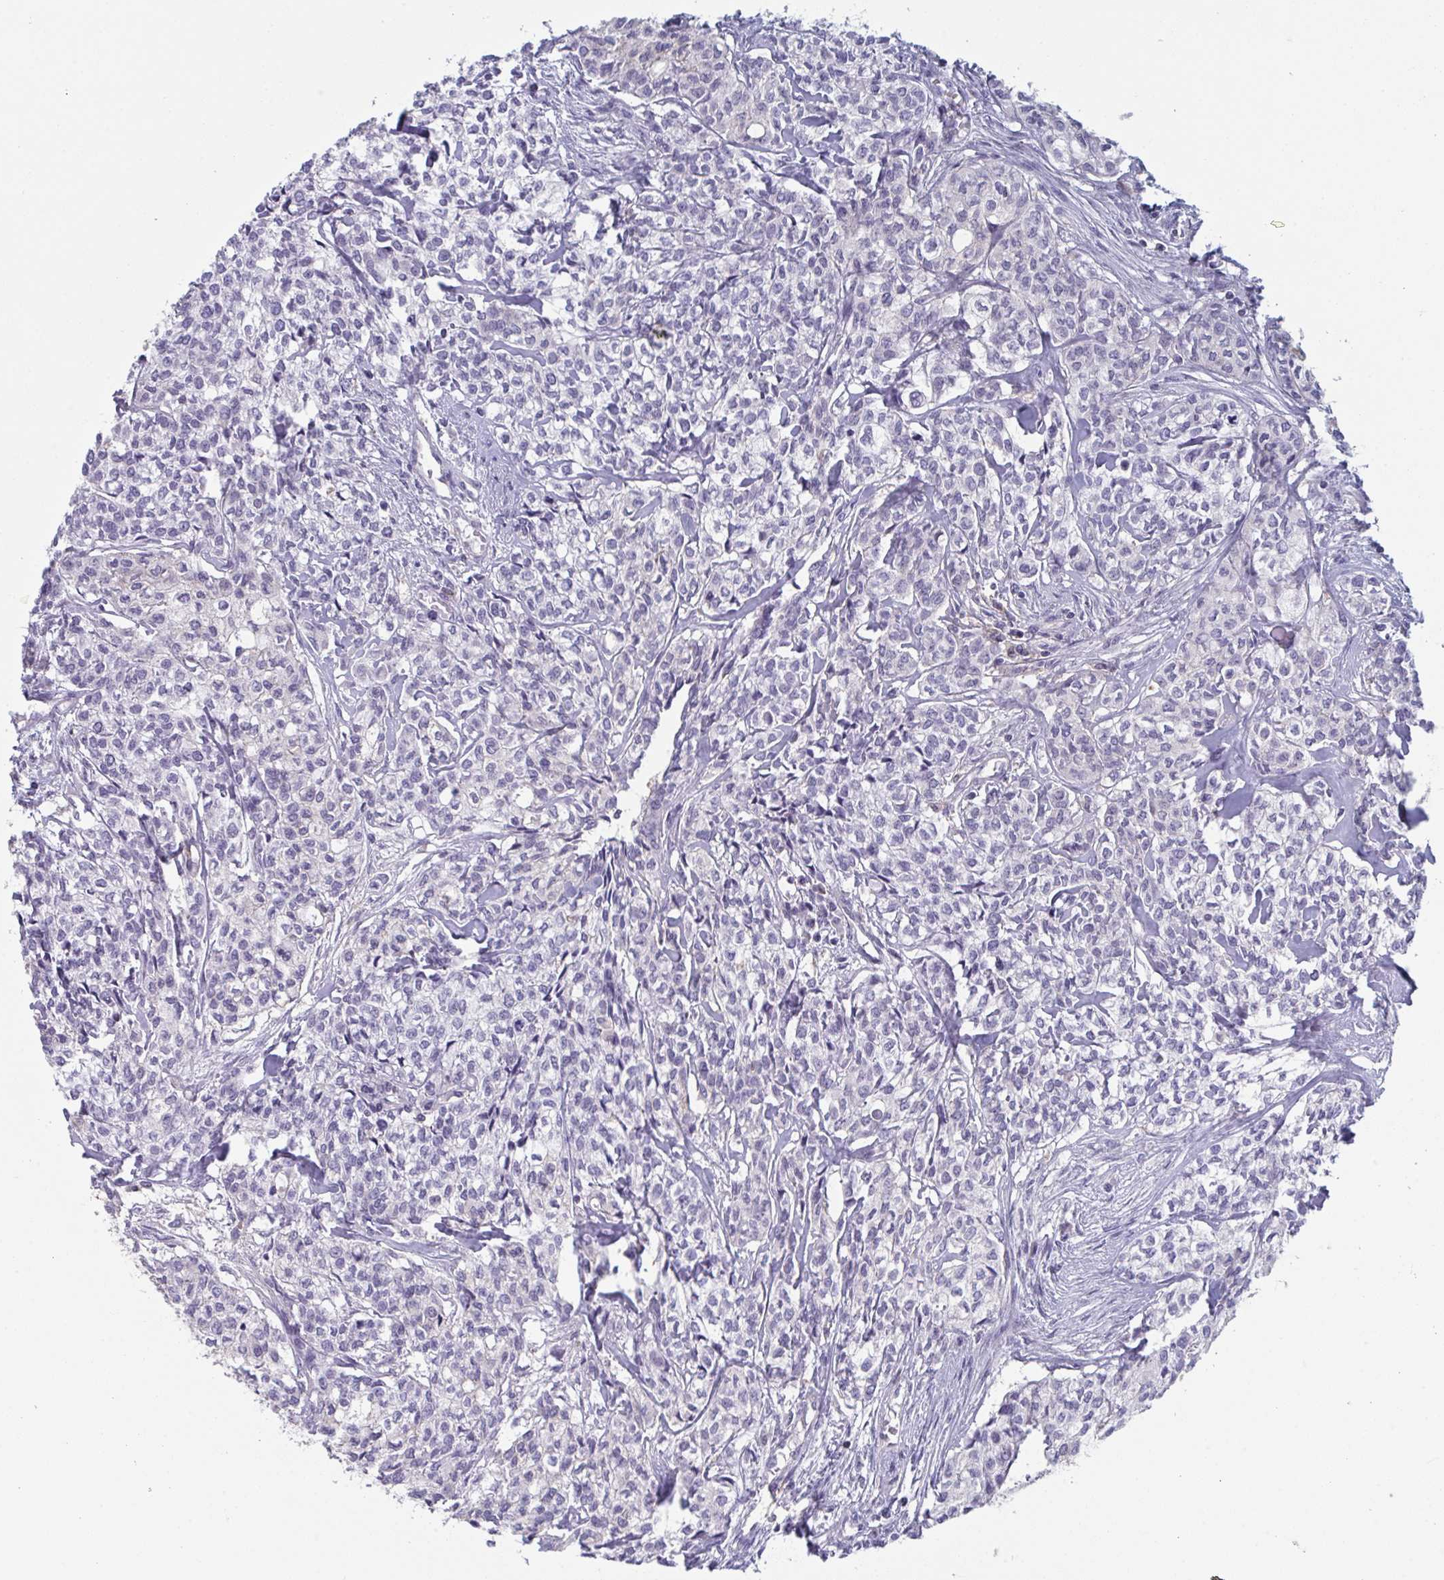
{"staining": {"intensity": "negative", "quantity": "none", "location": "none"}, "tissue": "head and neck cancer", "cell_type": "Tumor cells", "image_type": "cancer", "snomed": [{"axis": "morphology", "description": "Adenocarcinoma, NOS"}, {"axis": "topography", "description": "Head-Neck"}], "caption": "A histopathology image of human adenocarcinoma (head and neck) is negative for staining in tumor cells. Brightfield microscopy of immunohistochemistry (IHC) stained with DAB (brown) and hematoxylin (blue), captured at high magnification.", "gene": "DISP2", "patient": {"sex": "male", "age": 81}}